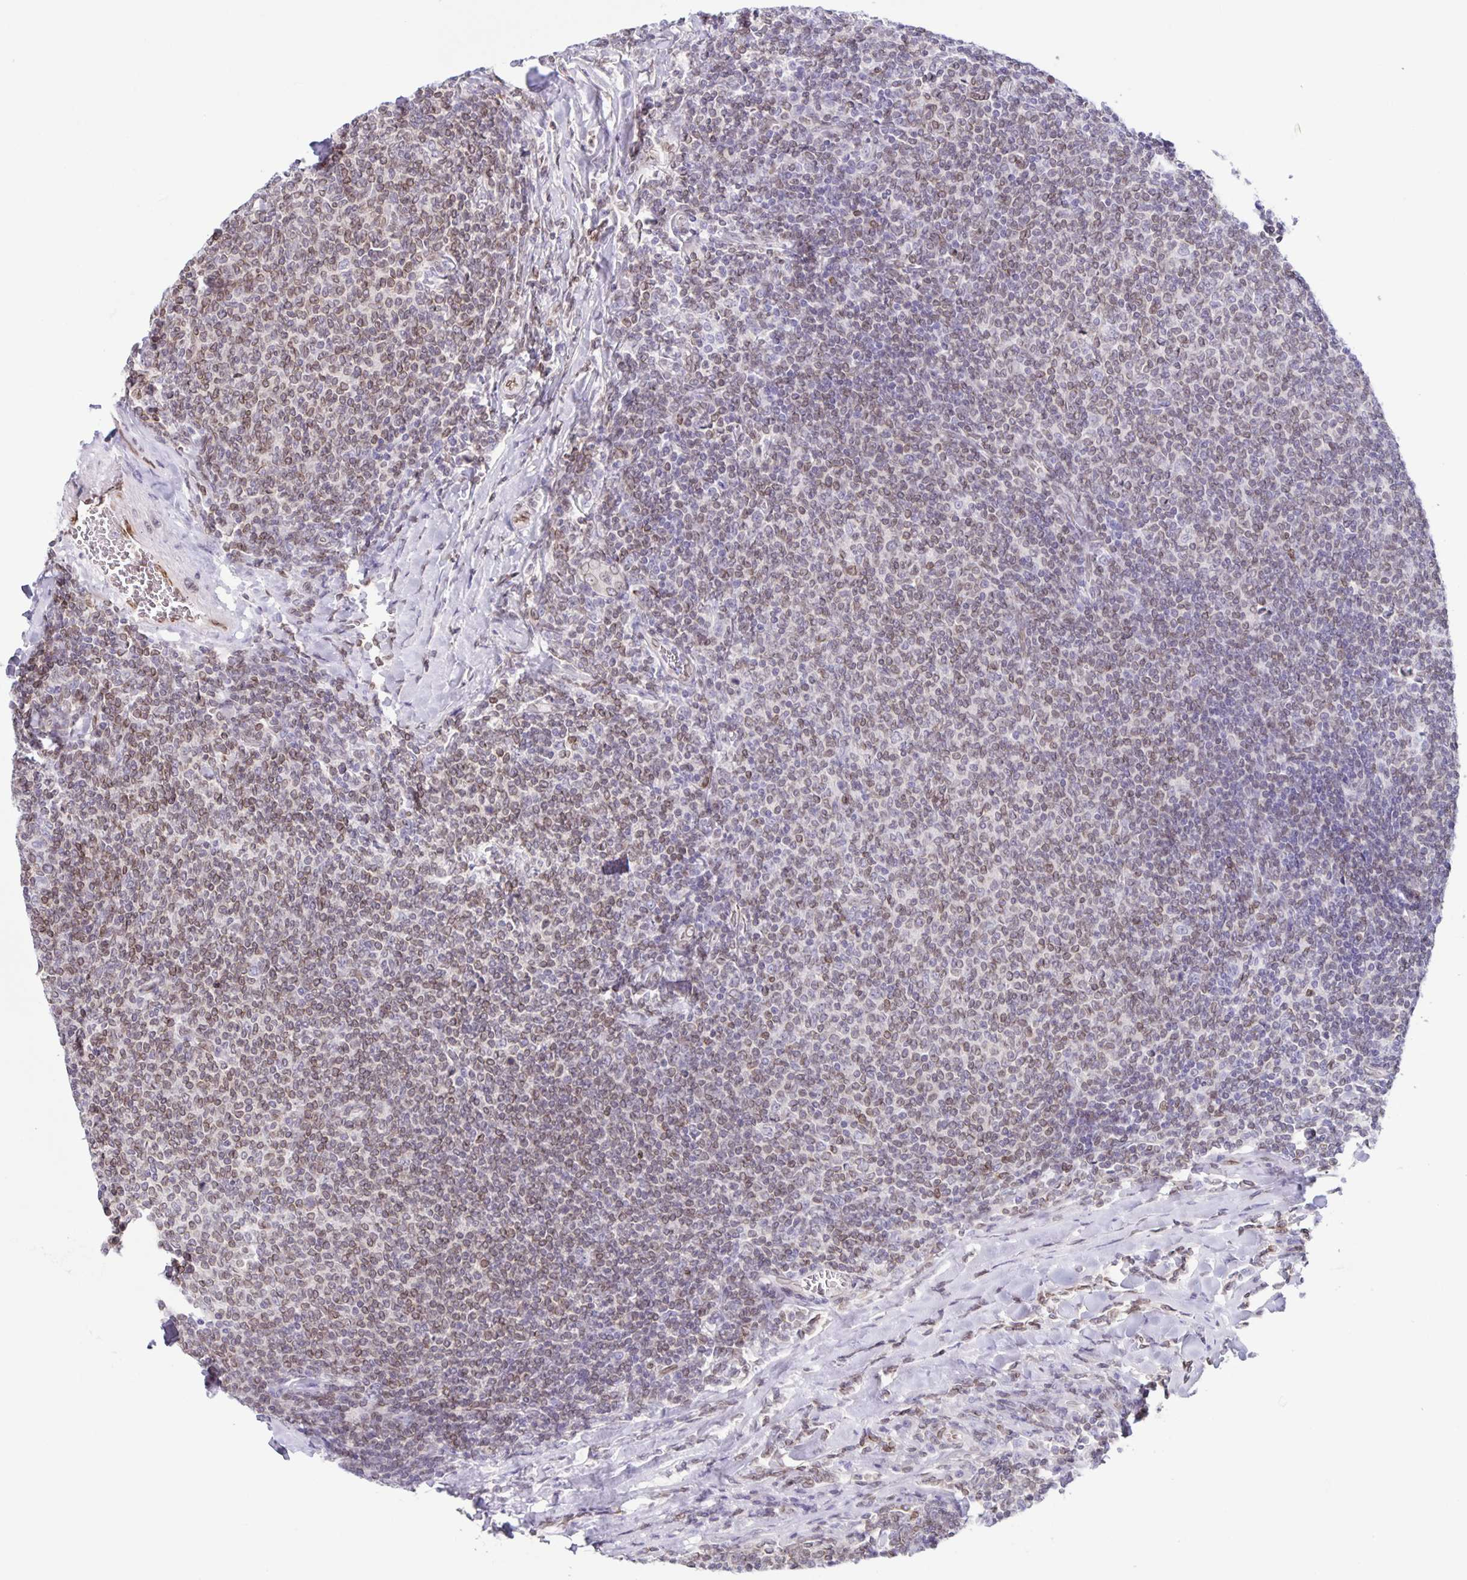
{"staining": {"intensity": "moderate", "quantity": "25%-75%", "location": "cytoplasmic/membranous,nuclear"}, "tissue": "lymphoma", "cell_type": "Tumor cells", "image_type": "cancer", "snomed": [{"axis": "morphology", "description": "Malignant lymphoma, non-Hodgkin's type, Low grade"}, {"axis": "topography", "description": "Lymph node"}], "caption": "Protein expression analysis of malignant lymphoma, non-Hodgkin's type (low-grade) displays moderate cytoplasmic/membranous and nuclear staining in approximately 25%-75% of tumor cells.", "gene": "SYNE2", "patient": {"sex": "male", "age": 52}}